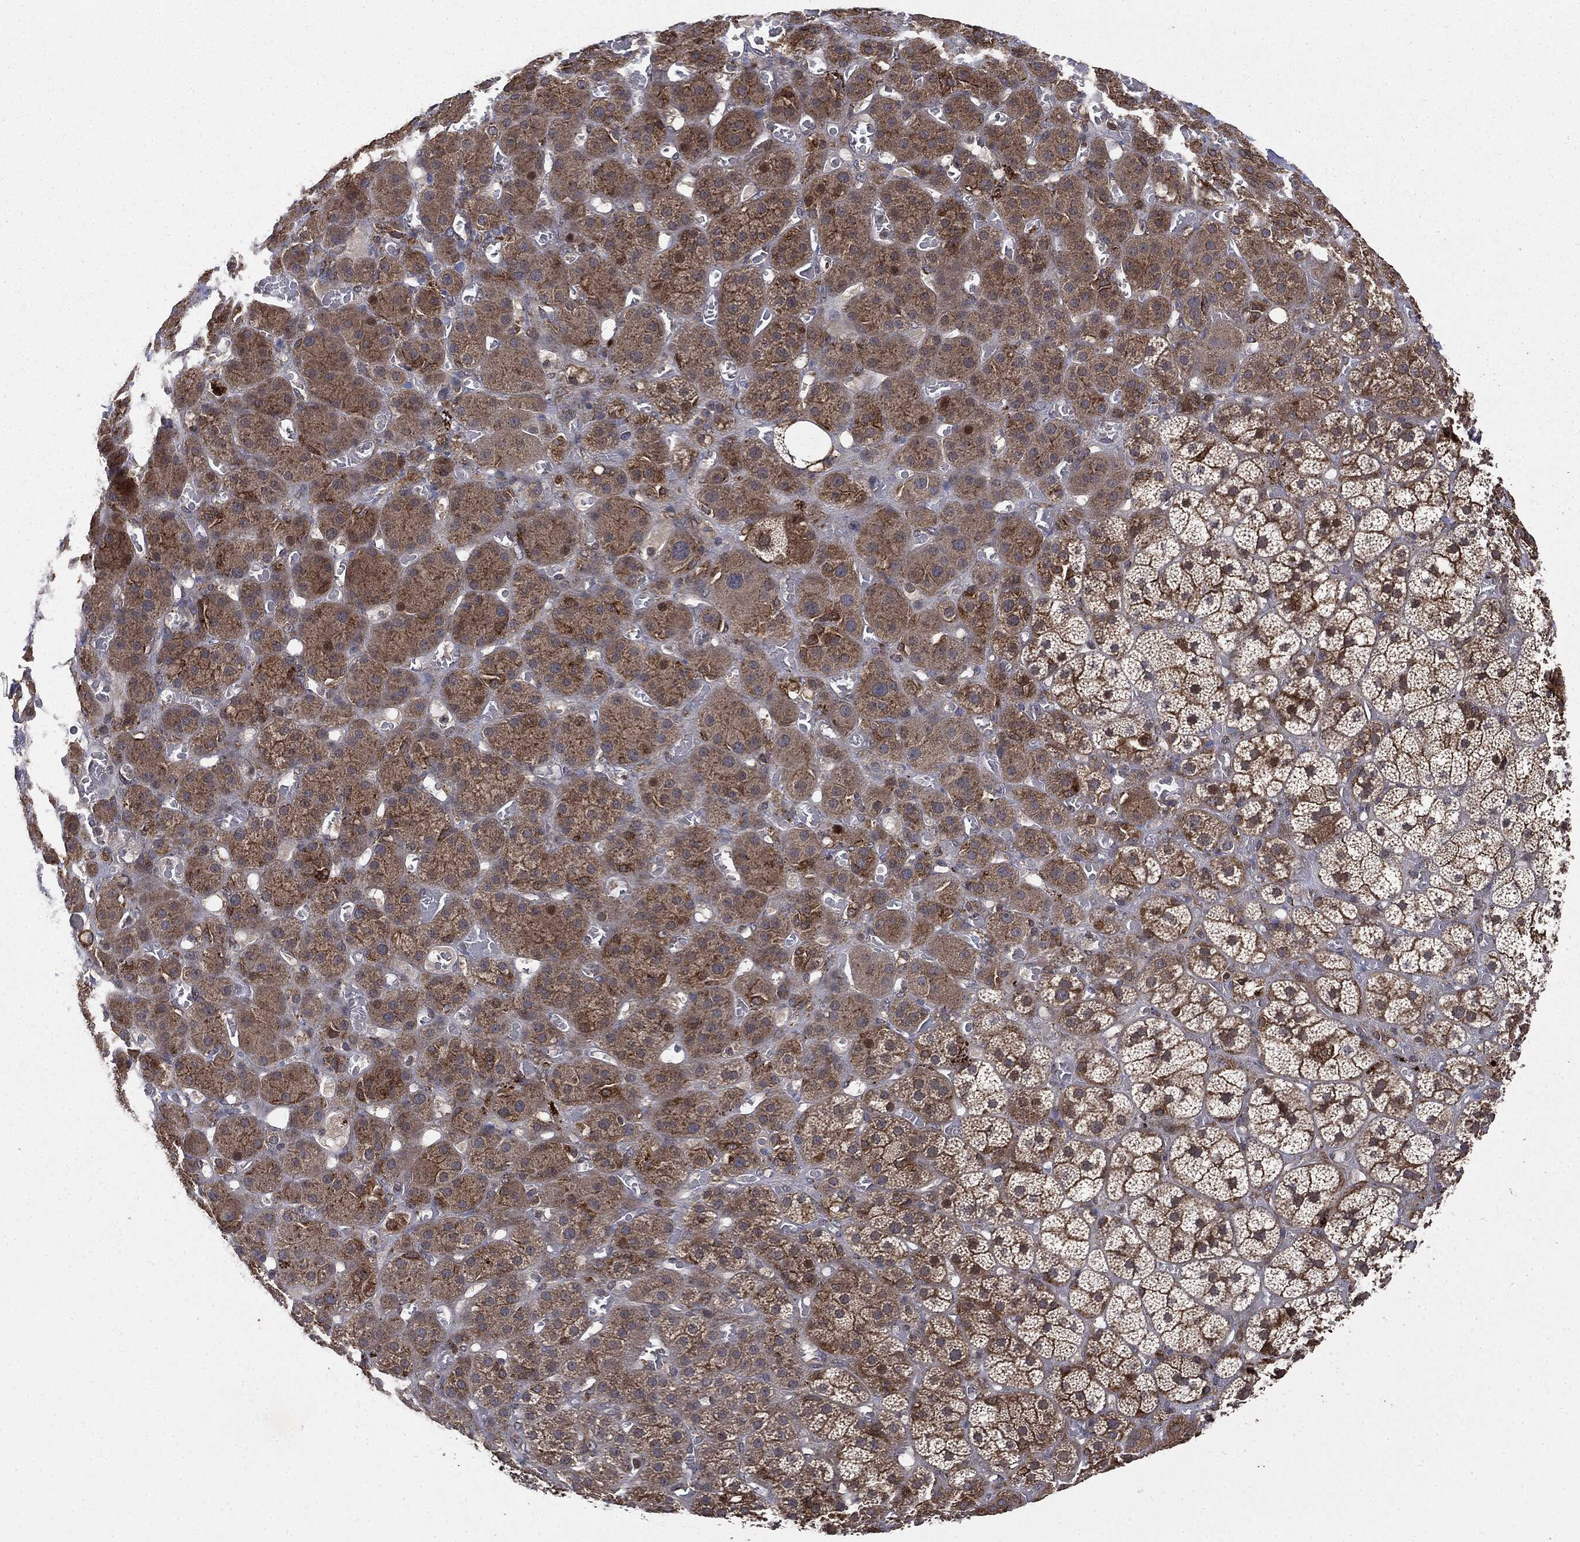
{"staining": {"intensity": "moderate", "quantity": ">75%", "location": "cytoplasmic/membranous"}, "tissue": "adrenal gland", "cell_type": "Glandular cells", "image_type": "normal", "snomed": [{"axis": "morphology", "description": "Normal tissue, NOS"}, {"axis": "topography", "description": "Adrenal gland"}], "caption": "This is an image of IHC staining of unremarkable adrenal gland, which shows moderate staining in the cytoplasmic/membranous of glandular cells.", "gene": "PLOD3", "patient": {"sex": "male", "age": 70}}